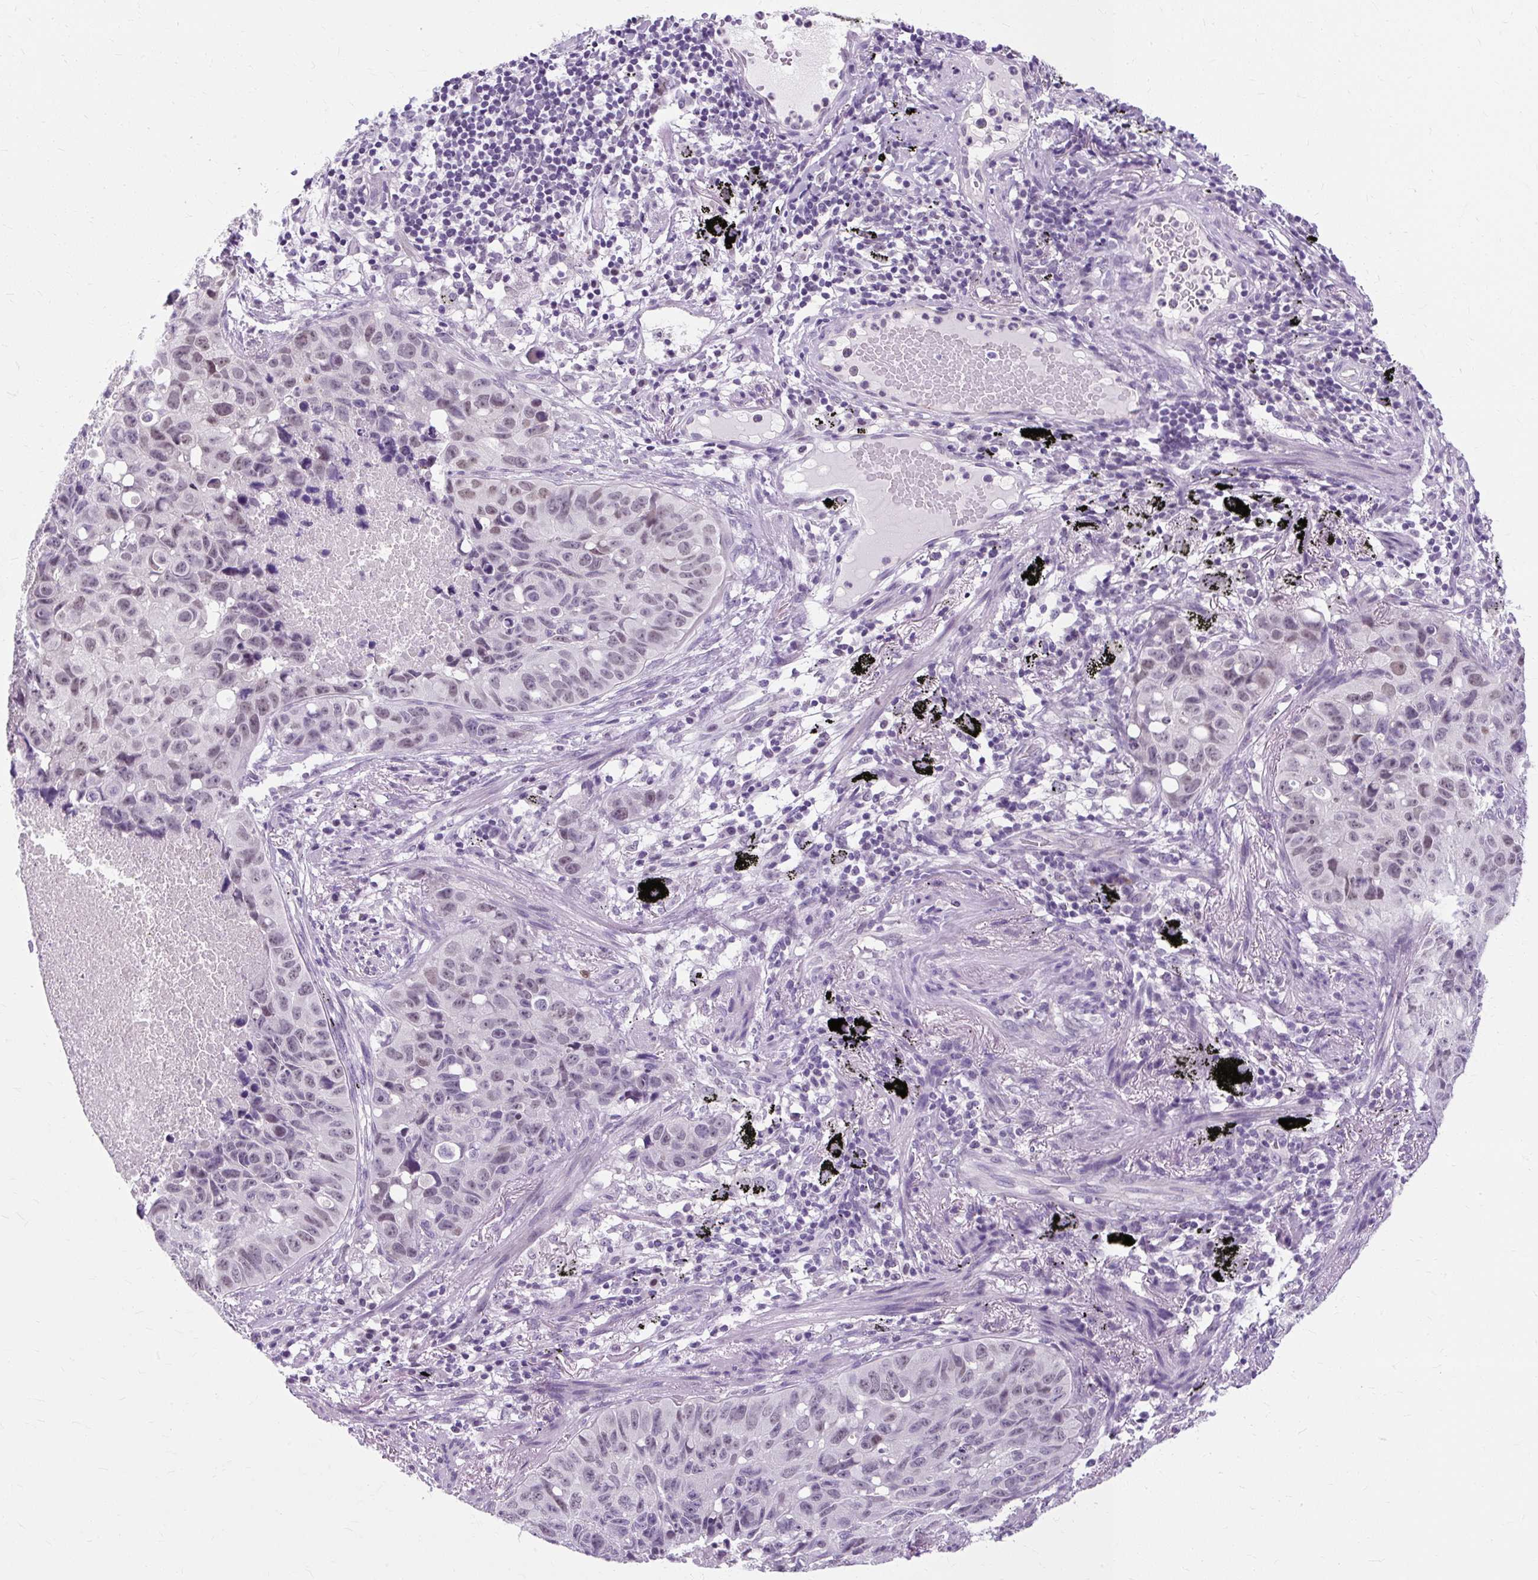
{"staining": {"intensity": "negative", "quantity": "none", "location": "none"}, "tissue": "lung cancer", "cell_type": "Tumor cells", "image_type": "cancer", "snomed": [{"axis": "morphology", "description": "Squamous cell carcinoma, NOS"}, {"axis": "topography", "description": "Lung"}], "caption": "This is a photomicrograph of immunohistochemistry (IHC) staining of lung cancer (squamous cell carcinoma), which shows no positivity in tumor cells.", "gene": "RYBP", "patient": {"sex": "male", "age": 60}}